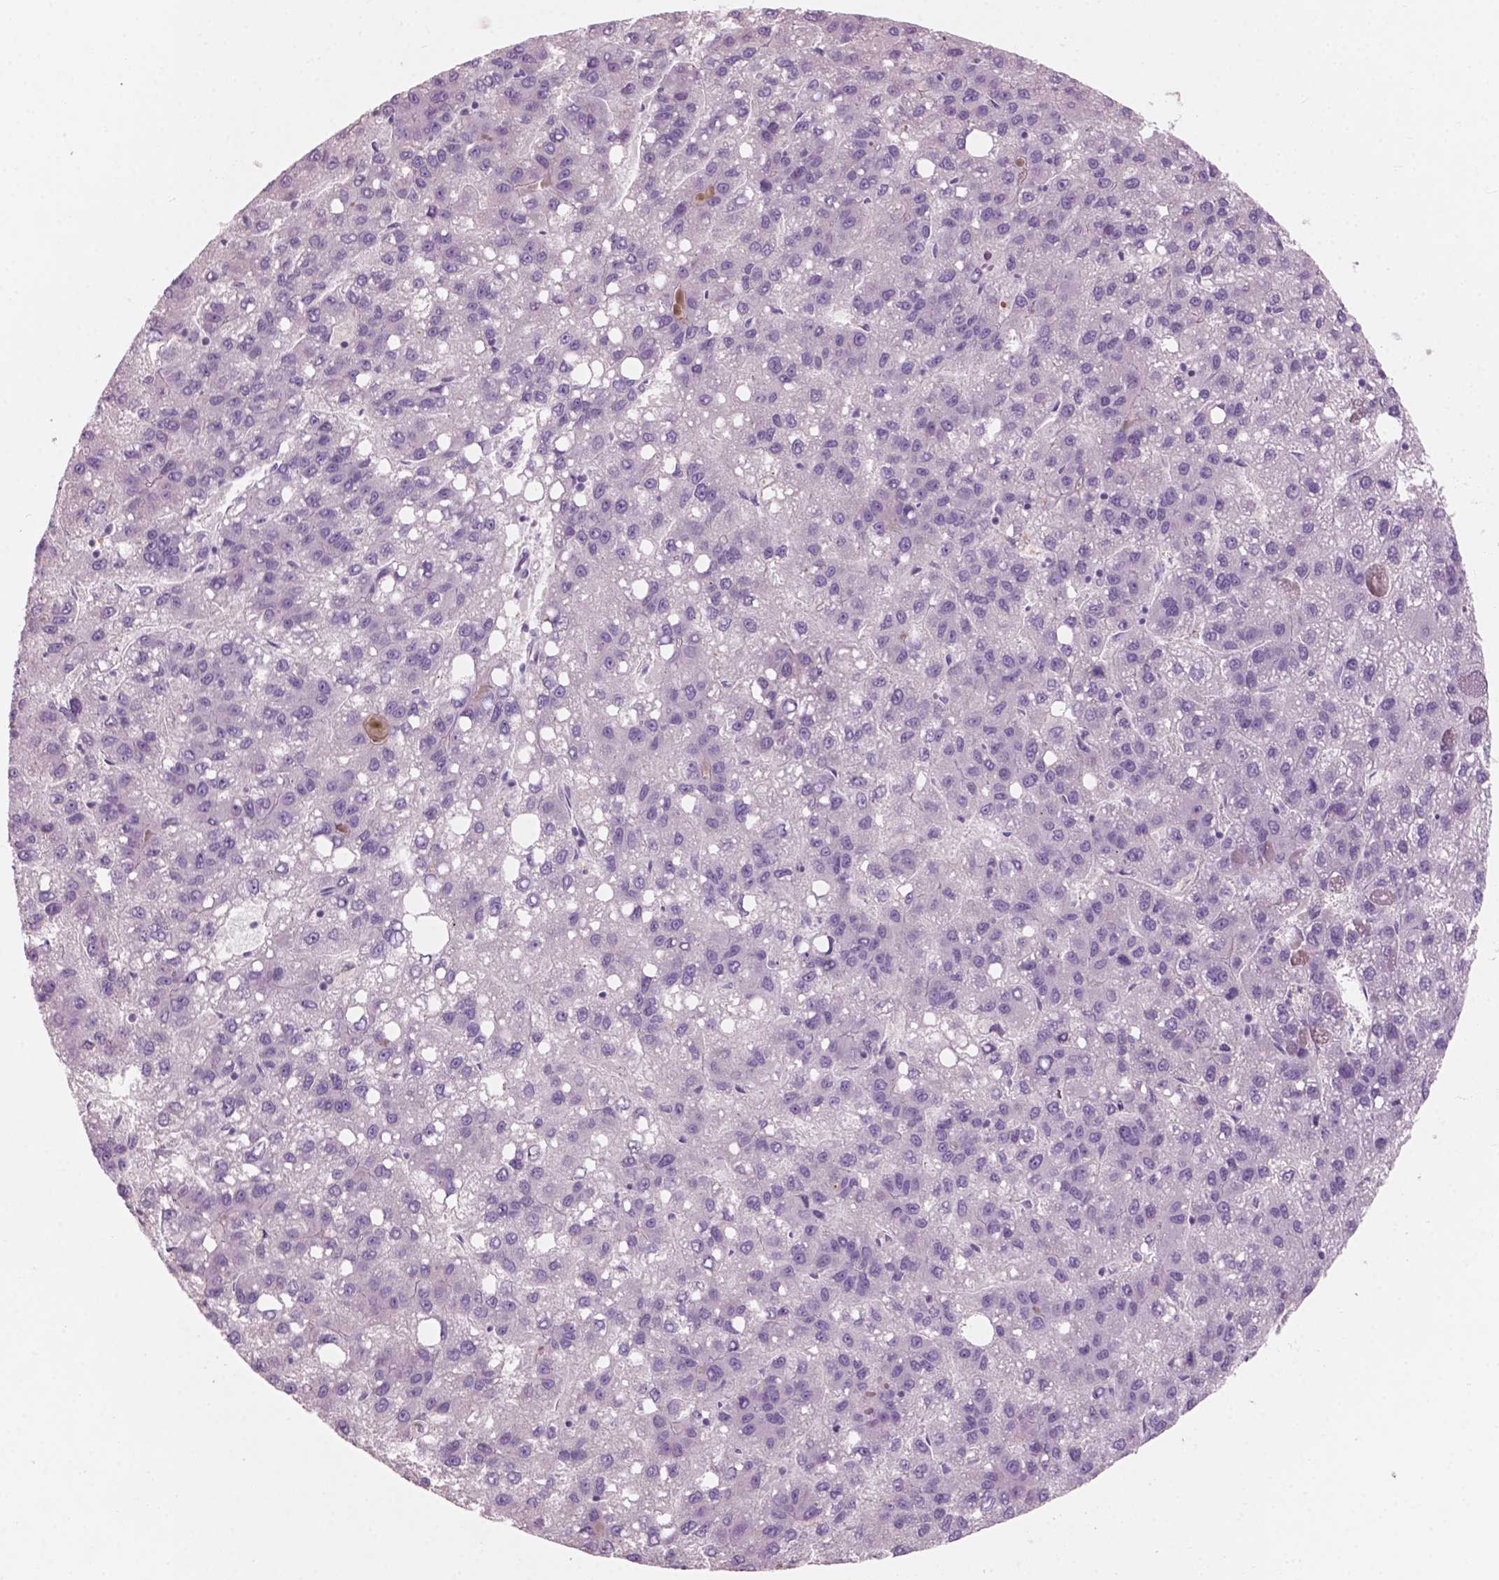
{"staining": {"intensity": "negative", "quantity": "none", "location": "none"}, "tissue": "liver cancer", "cell_type": "Tumor cells", "image_type": "cancer", "snomed": [{"axis": "morphology", "description": "Carcinoma, Hepatocellular, NOS"}, {"axis": "topography", "description": "Liver"}], "caption": "Protein analysis of liver cancer demonstrates no significant staining in tumor cells.", "gene": "AWAT1", "patient": {"sex": "female", "age": 82}}